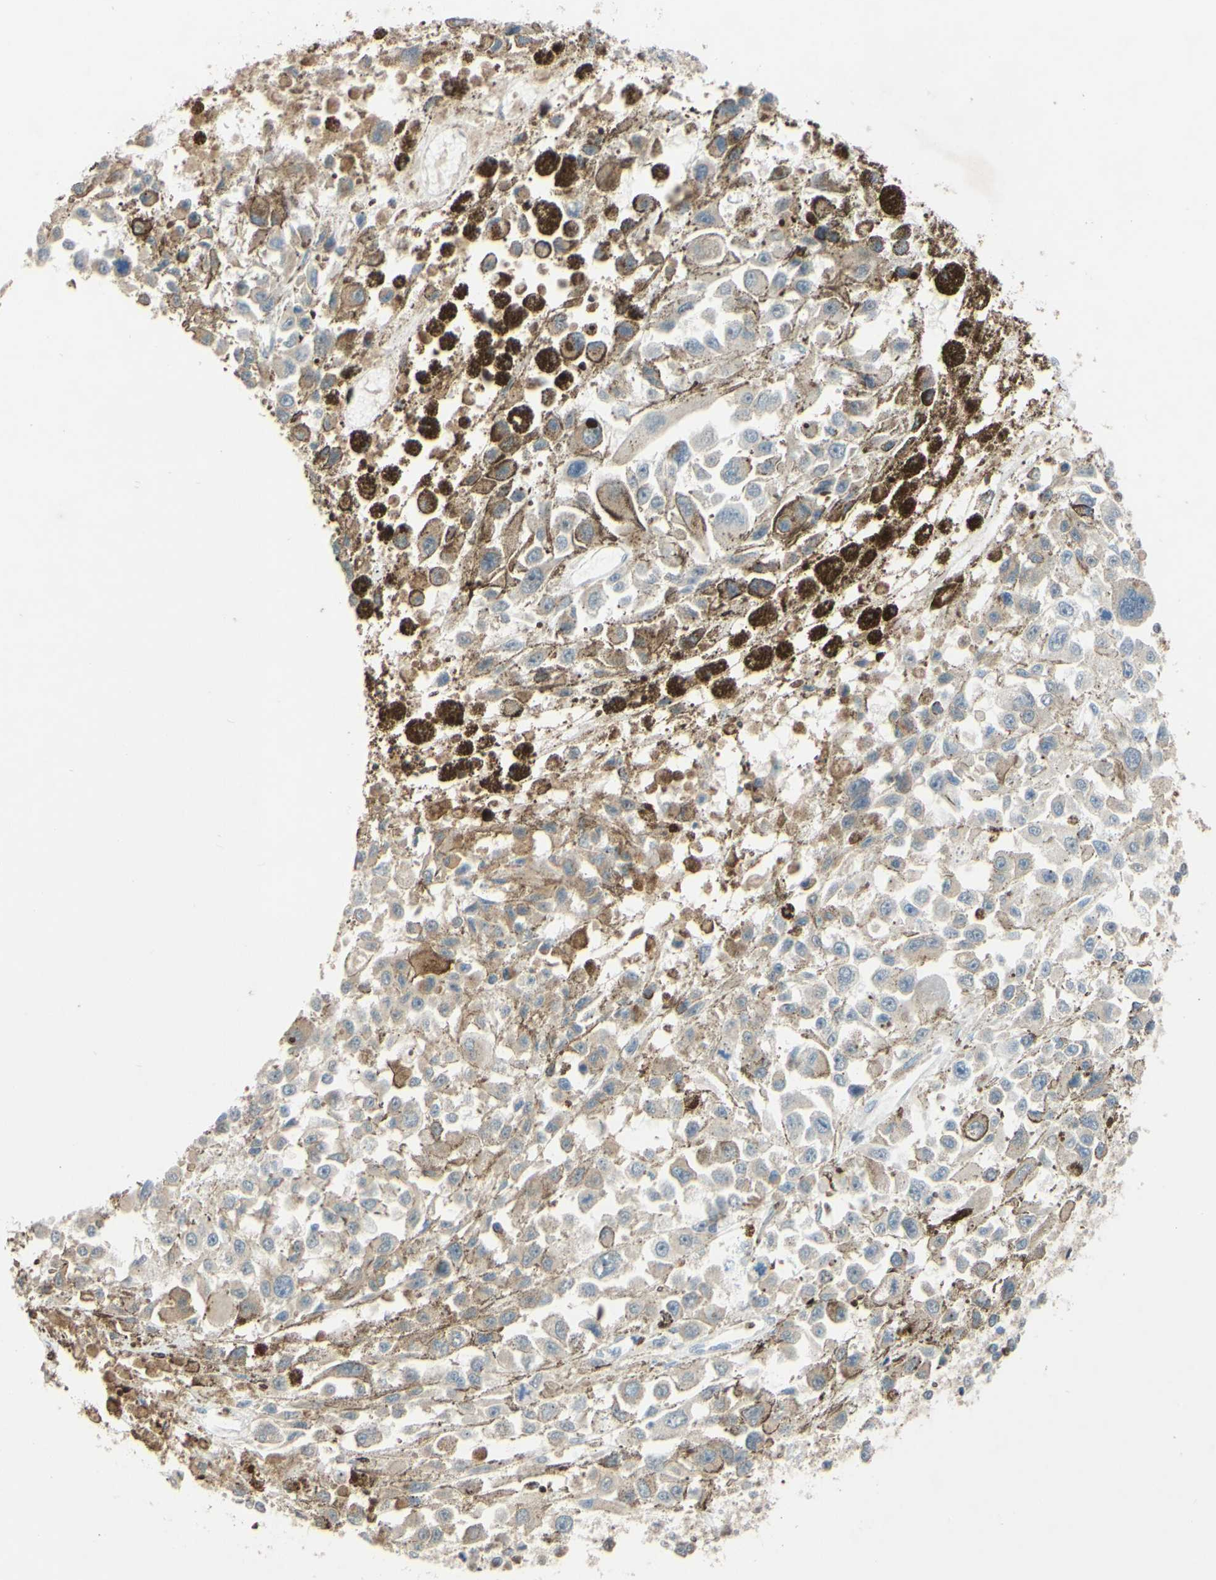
{"staining": {"intensity": "weak", "quantity": "25%-75%", "location": "cytoplasmic/membranous"}, "tissue": "melanoma", "cell_type": "Tumor cells", "image_type": "cancer", "snomed": [{"axis": "morphology", "description": "Malignant melanoma, Metastatic site"}, {"axis": "topography", "description": "Lymph node"}], "caption": "This is an image of immunohistochemistry staining of malignant melanoma (metastatic site), which shows weak expression in the cytoplasmic/membranous of tumor cells.", "gene": "GATA1", "patient": {"sex": "male", "age": 59}}